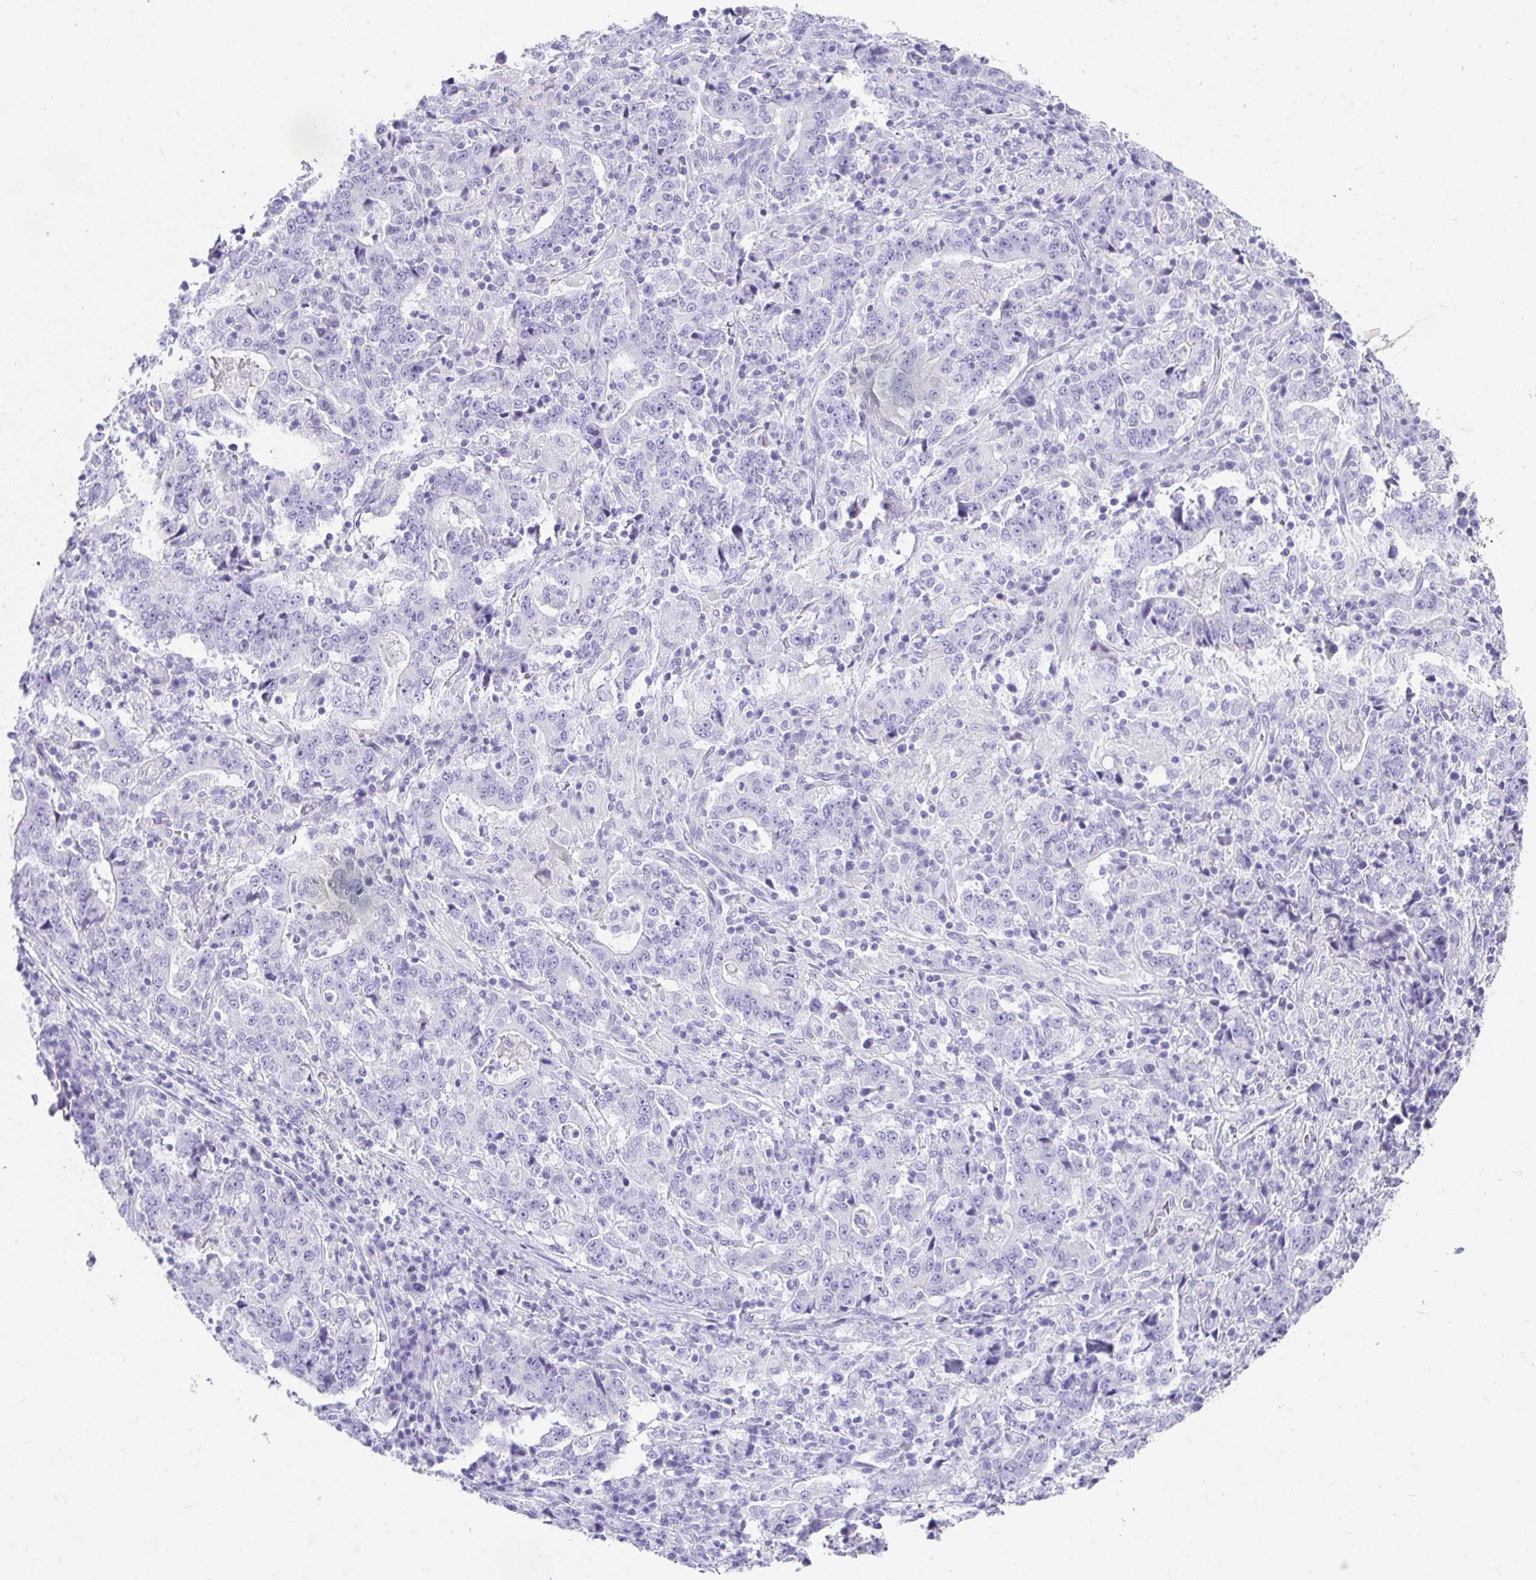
{"staining": {"intensity": "negative", "quantity": "none", "location": "none"}, "tissue": "stomach cancer", "cell_type": "Tumor cells", "image_type": "cancer", "snomed": [{"axis": "morphology", "description": "Normal tissue, NOS"}, {"axis": "morphology", "description": "Adenocarcinoma, NOS"}, {"axis": "topography", "description": "Stomach, upper"}, {"axis": "topography", "description": "Stomach"}], "caption": "Tumor cells are negative for protein expression in human stomach cancer. The staining is performed using DAB (3,3'-diaminobenzidine) brown chromogen with nuclei counter-stained in using hematoxylin.", "gene": "CHAT", "patient": {"sex": "male", "age": 59}}